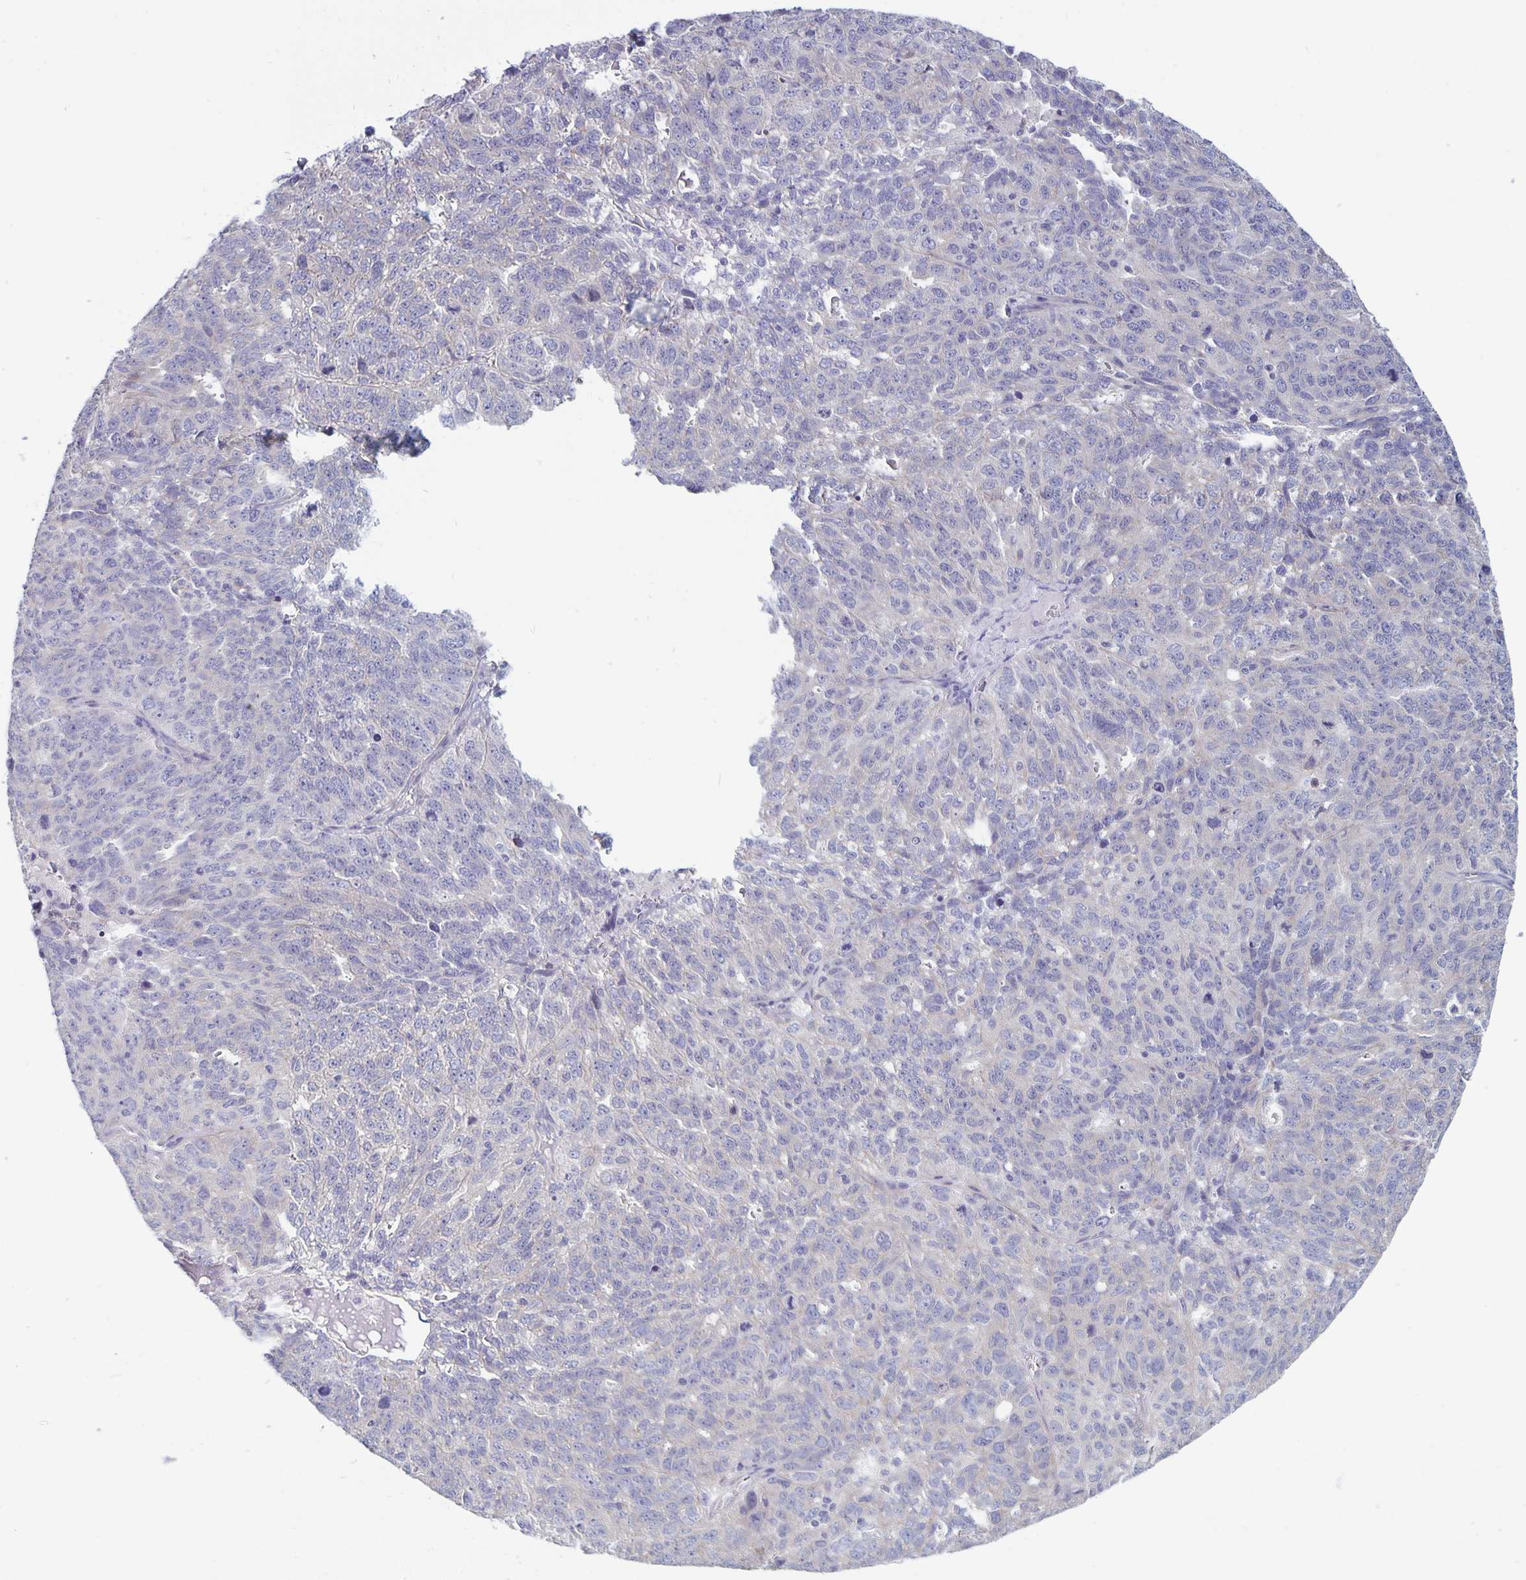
{"staining": {"intensity": "negative", "quantity": "none", "location": "none"}, "tissue": "ovarian cancer", "cell_type": "Tumor cells", "image_type": "cancer", "snomed": [{"axis": "morphology", "description": "Cystadenocarcinoma, serous, NOS"}, {"axis": "topography", "description": "Ovary"}], "caption": "The histopathology image demonstrates no staining of tumor cells in serous cystadenocarcinoma (ovarian).", "gene": "PLCB3", "patient": {"sex": "female", "age": 71}}